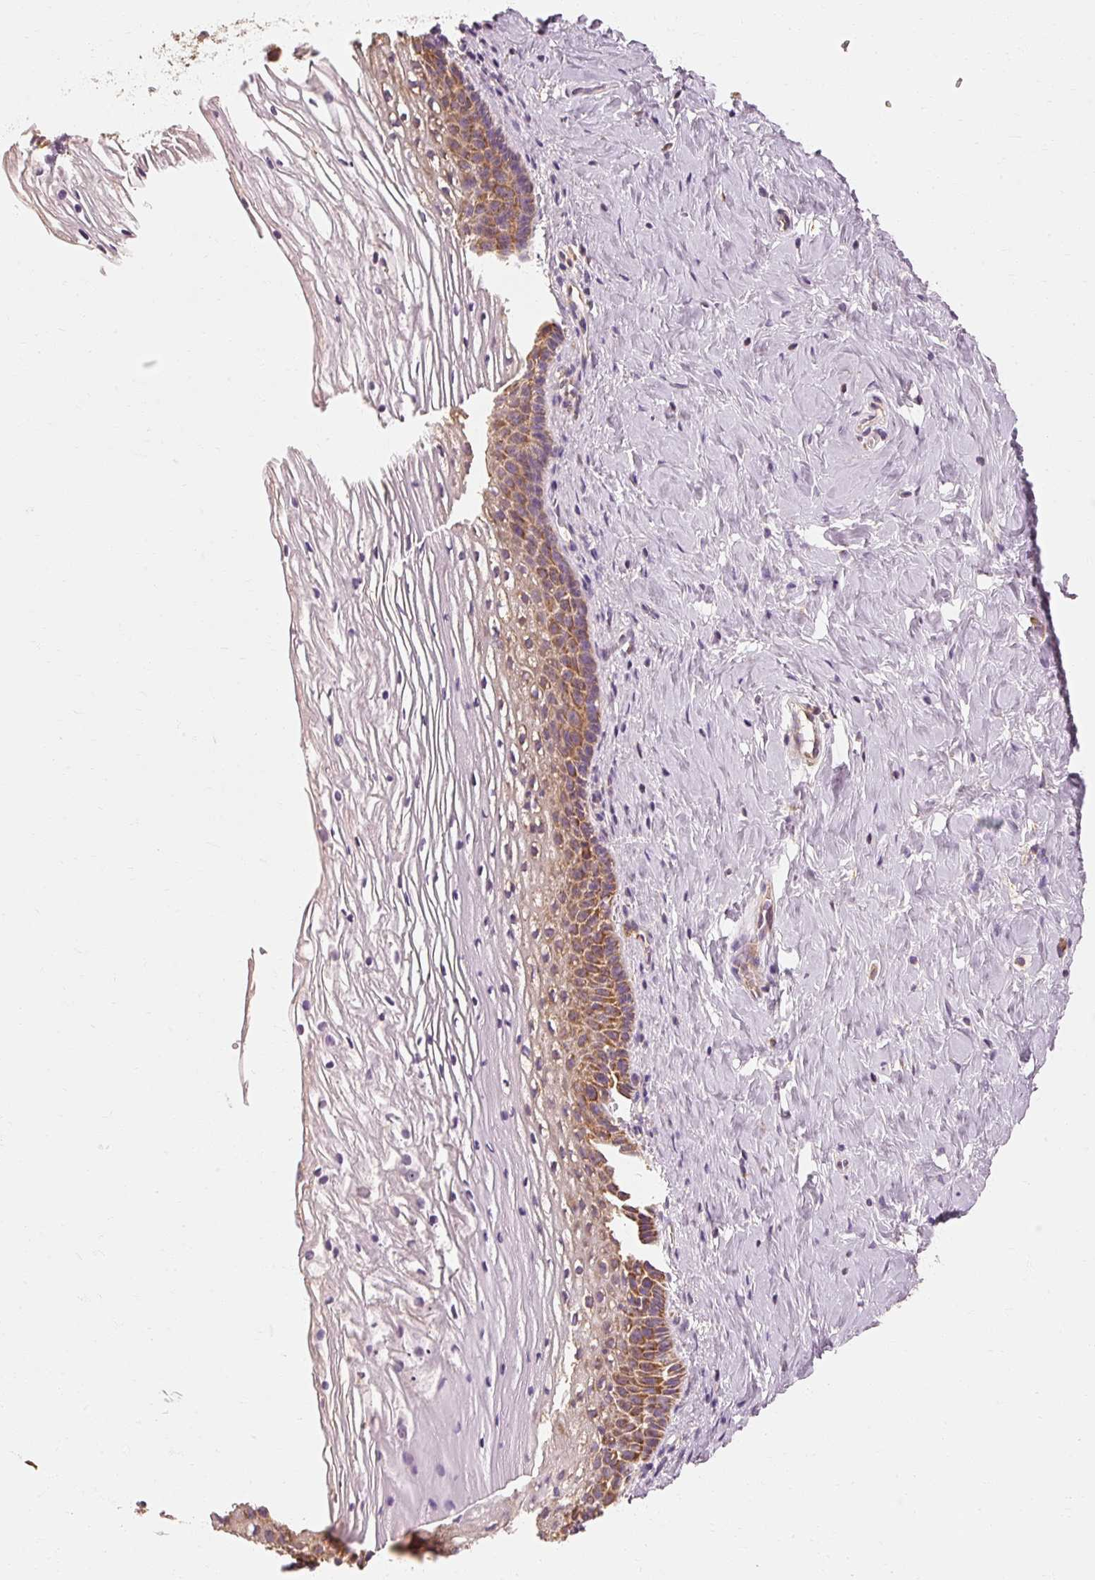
{"staining": {"intensity": "moderate", "quantity": ">75%", "location": "cytoplasmic/membranous"}, "tissue": "cervix", "cell_type": "Glandular cells", "image_type": "normal", "snomed": [{"axis": "morphology", "description": "Normal tissue, NOS"}, {"axis": "topography", "description": "Cervix"}], "caption": "This image exhibits immunohistochemistry staining of normal human cervix, with medium moderate cytoplasmic/membranous staining in approximately >75% of glandular cells.", "gene": "TOMM40", "patient": {"sex": "female", "age": 36}}